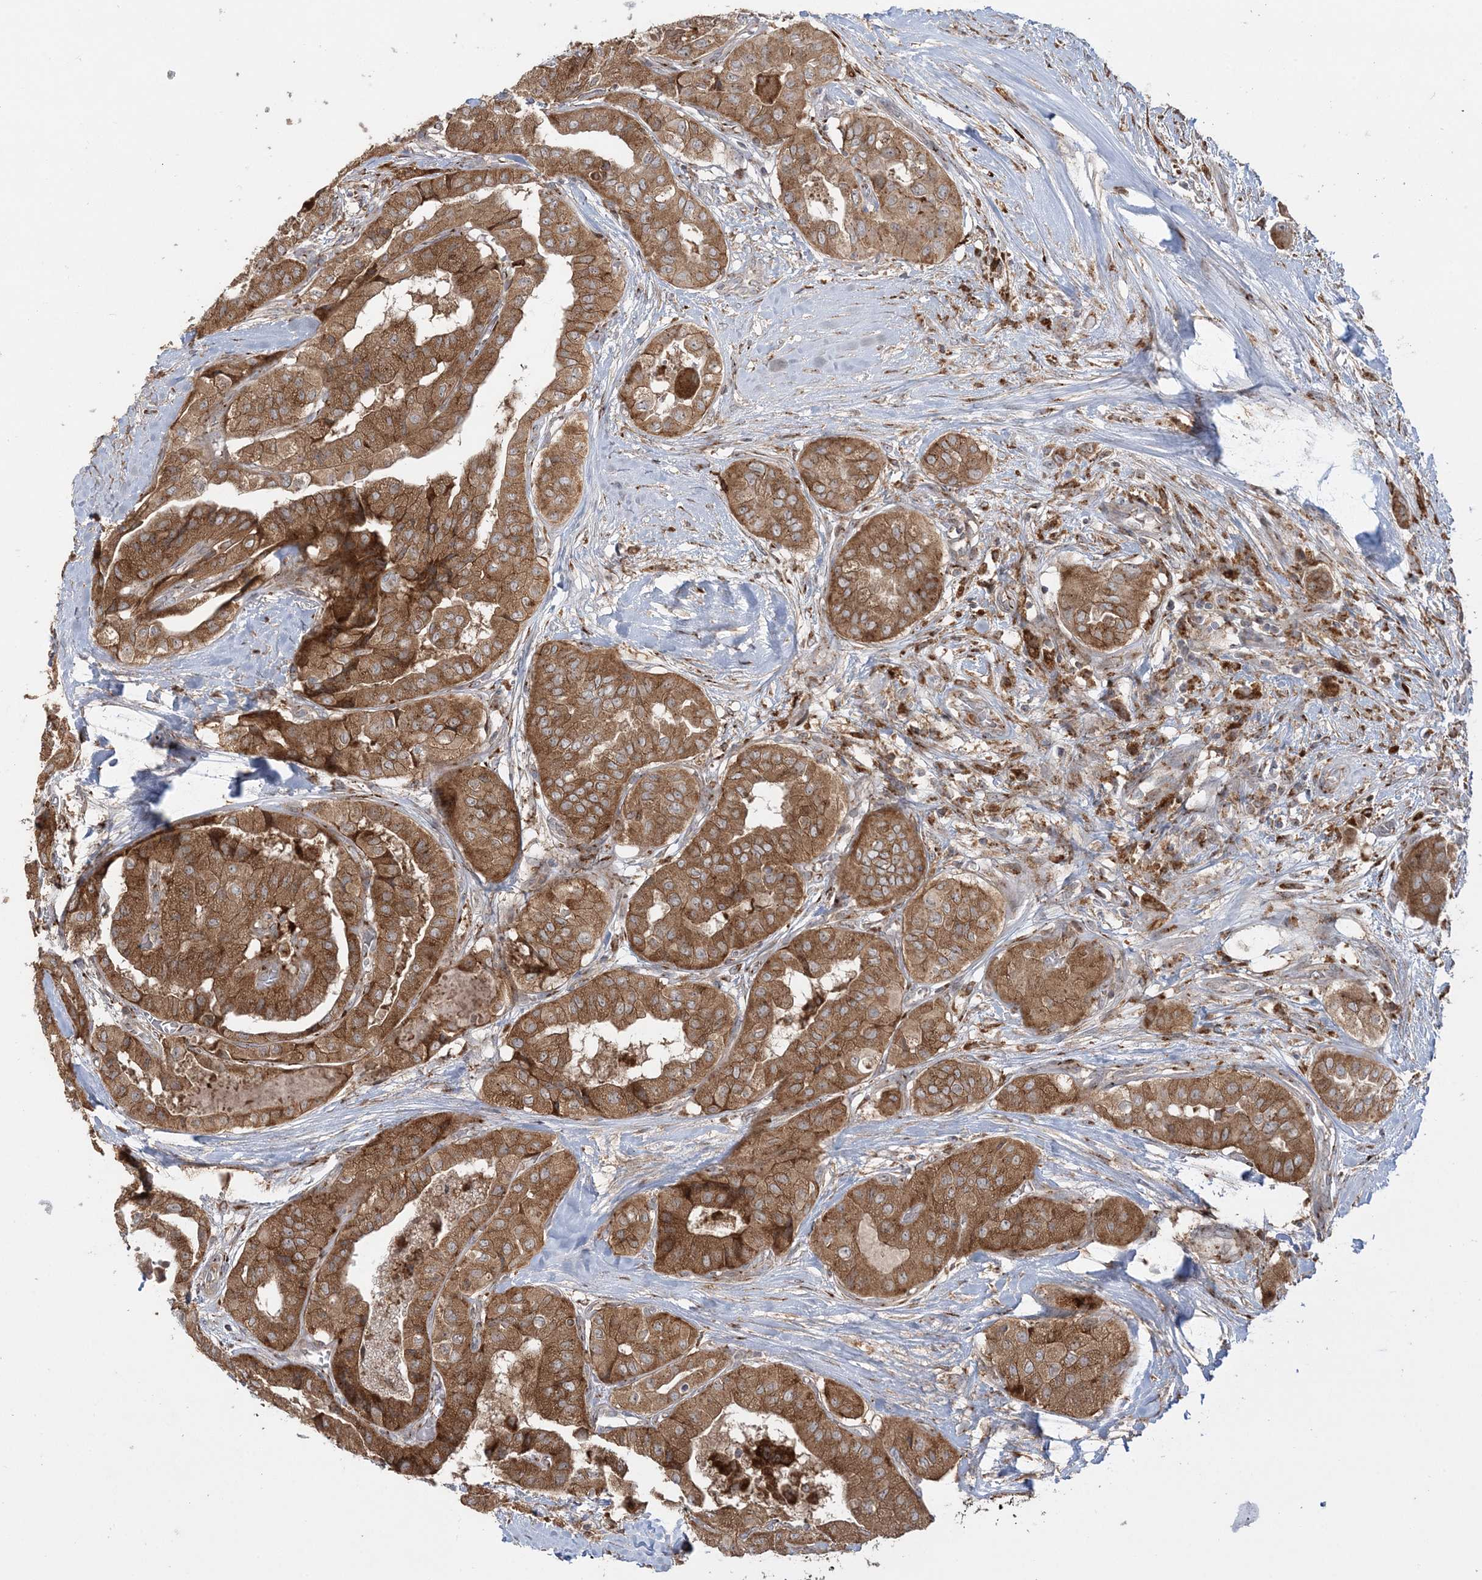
{"staining": {"intensity": "moderate", "quantity": ">75%", "location": "cytoplasmic/membranous"}, "tissue": "thyroid cancer", "cell_type": "Tumor cells", "image_type": "cancer", "snomed": [{"axis": "morphology", "description": "Papillary adenocarcinoma, NOS"}, {"axis": "topography", "description": "Thyroid gland"}], "caption": "IHC staining of papillary adenocarcinoma (thyroid), which exhibits medium levels of moderate cytoplasmic/membranous positivity in about >75% of tumor cells indicating moderate cytoplasmic/membranous protein expression. The staining was performed using DAB (3,3'-diaminobenzidine) (brown) for protein detection and nuclei were counterstained in hematoxylin (blue).", "gene": "ABCC3", "patient": {"sex": "female", "age": 59}}